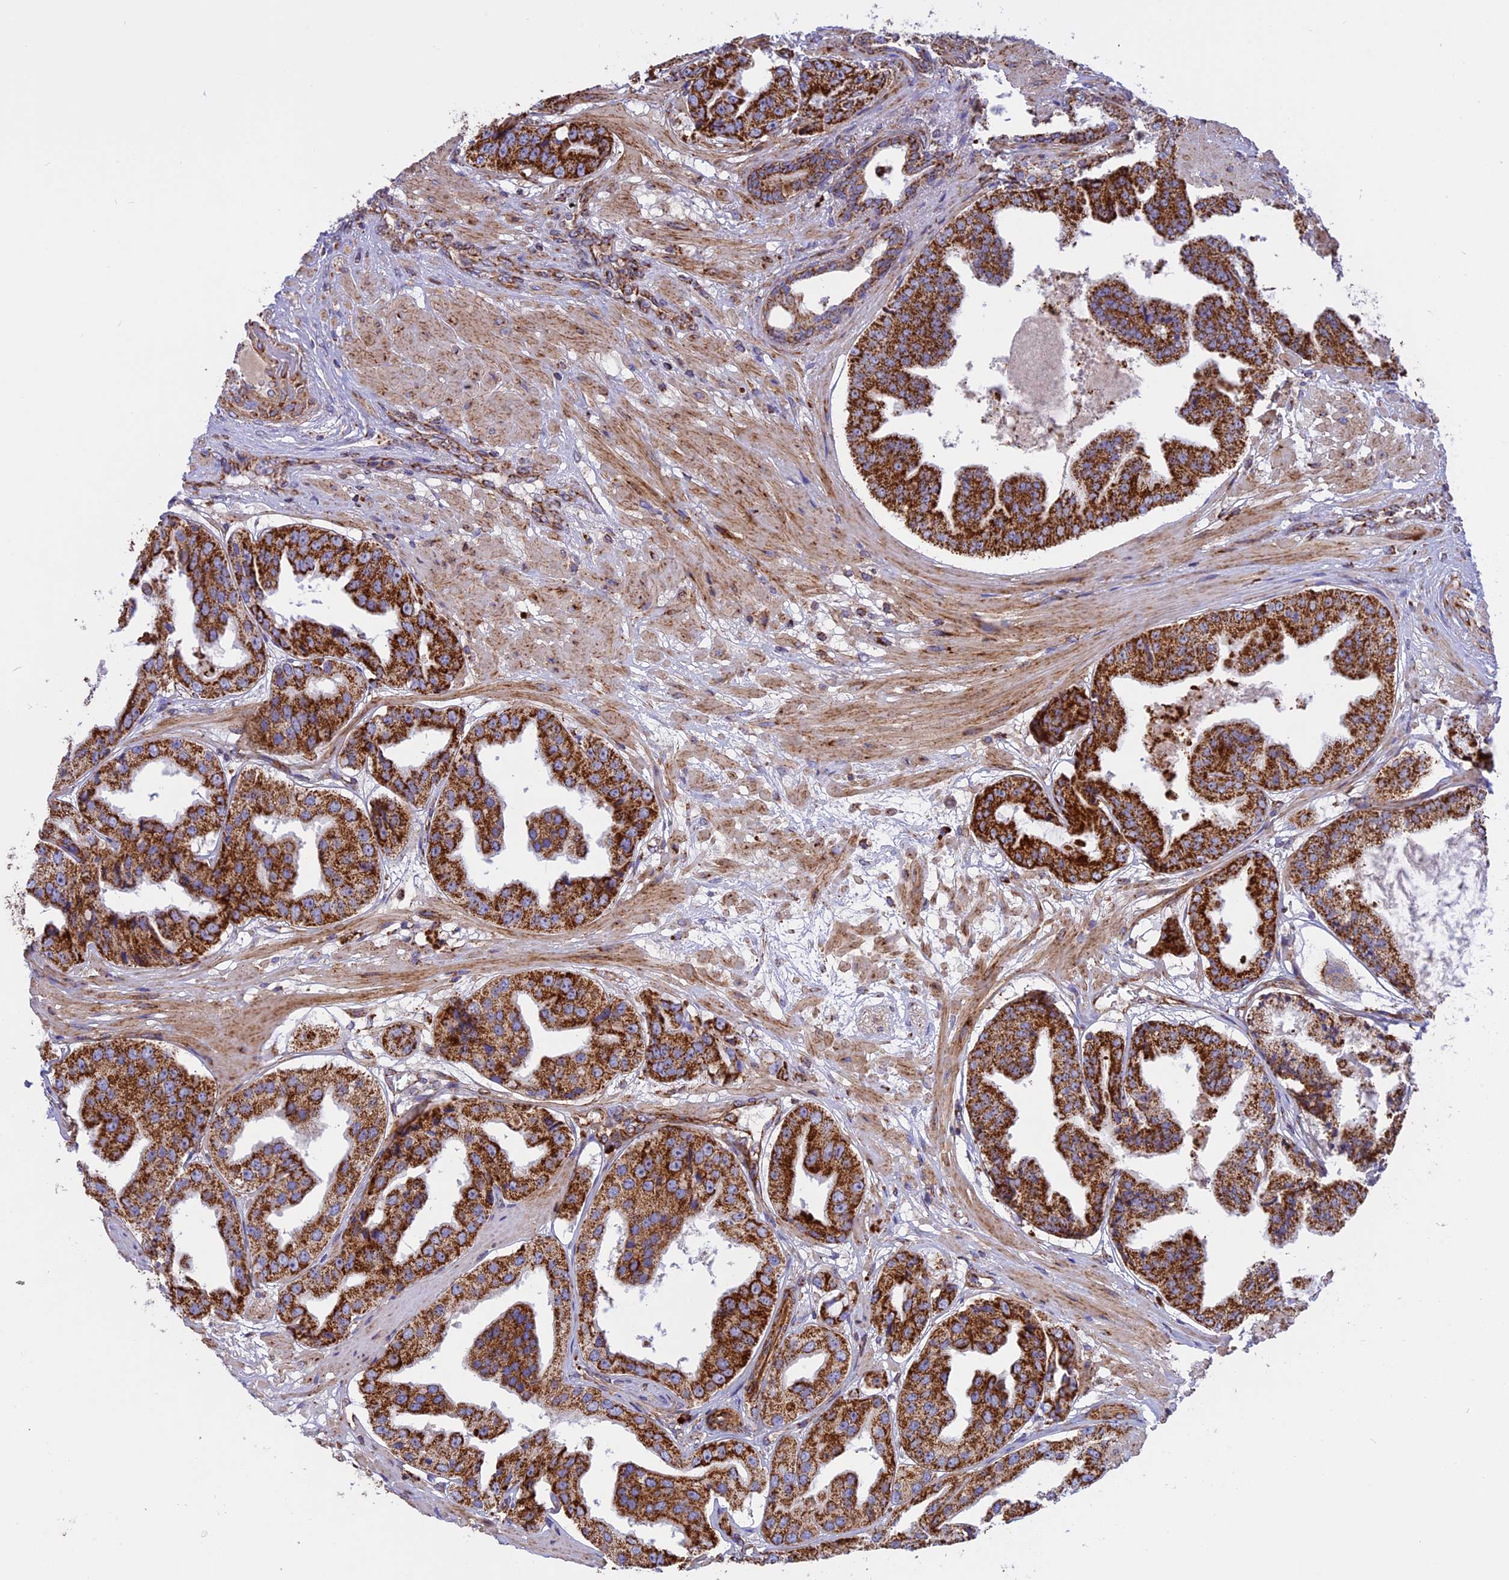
{"staining": {"intensity": "strong", "quantity": ">75%", "location": "cytoplasmic/membranous"}, "tissue": "prostate cancer", "cell_type": "Tumor cells", "image_type": "cancer", "snomed": [{"axis": "morphology", "description": "Adenocarcinoma, High grade"}, {"axis": "topography", "description": "Prostate"}], "caption": "Strong cytoplasmic/membranous protein expression is seen in about >75% of tumor cells in prostate cancer.", "gene": "UQCRB", "patient": {"sex": "male", "age": 63}}